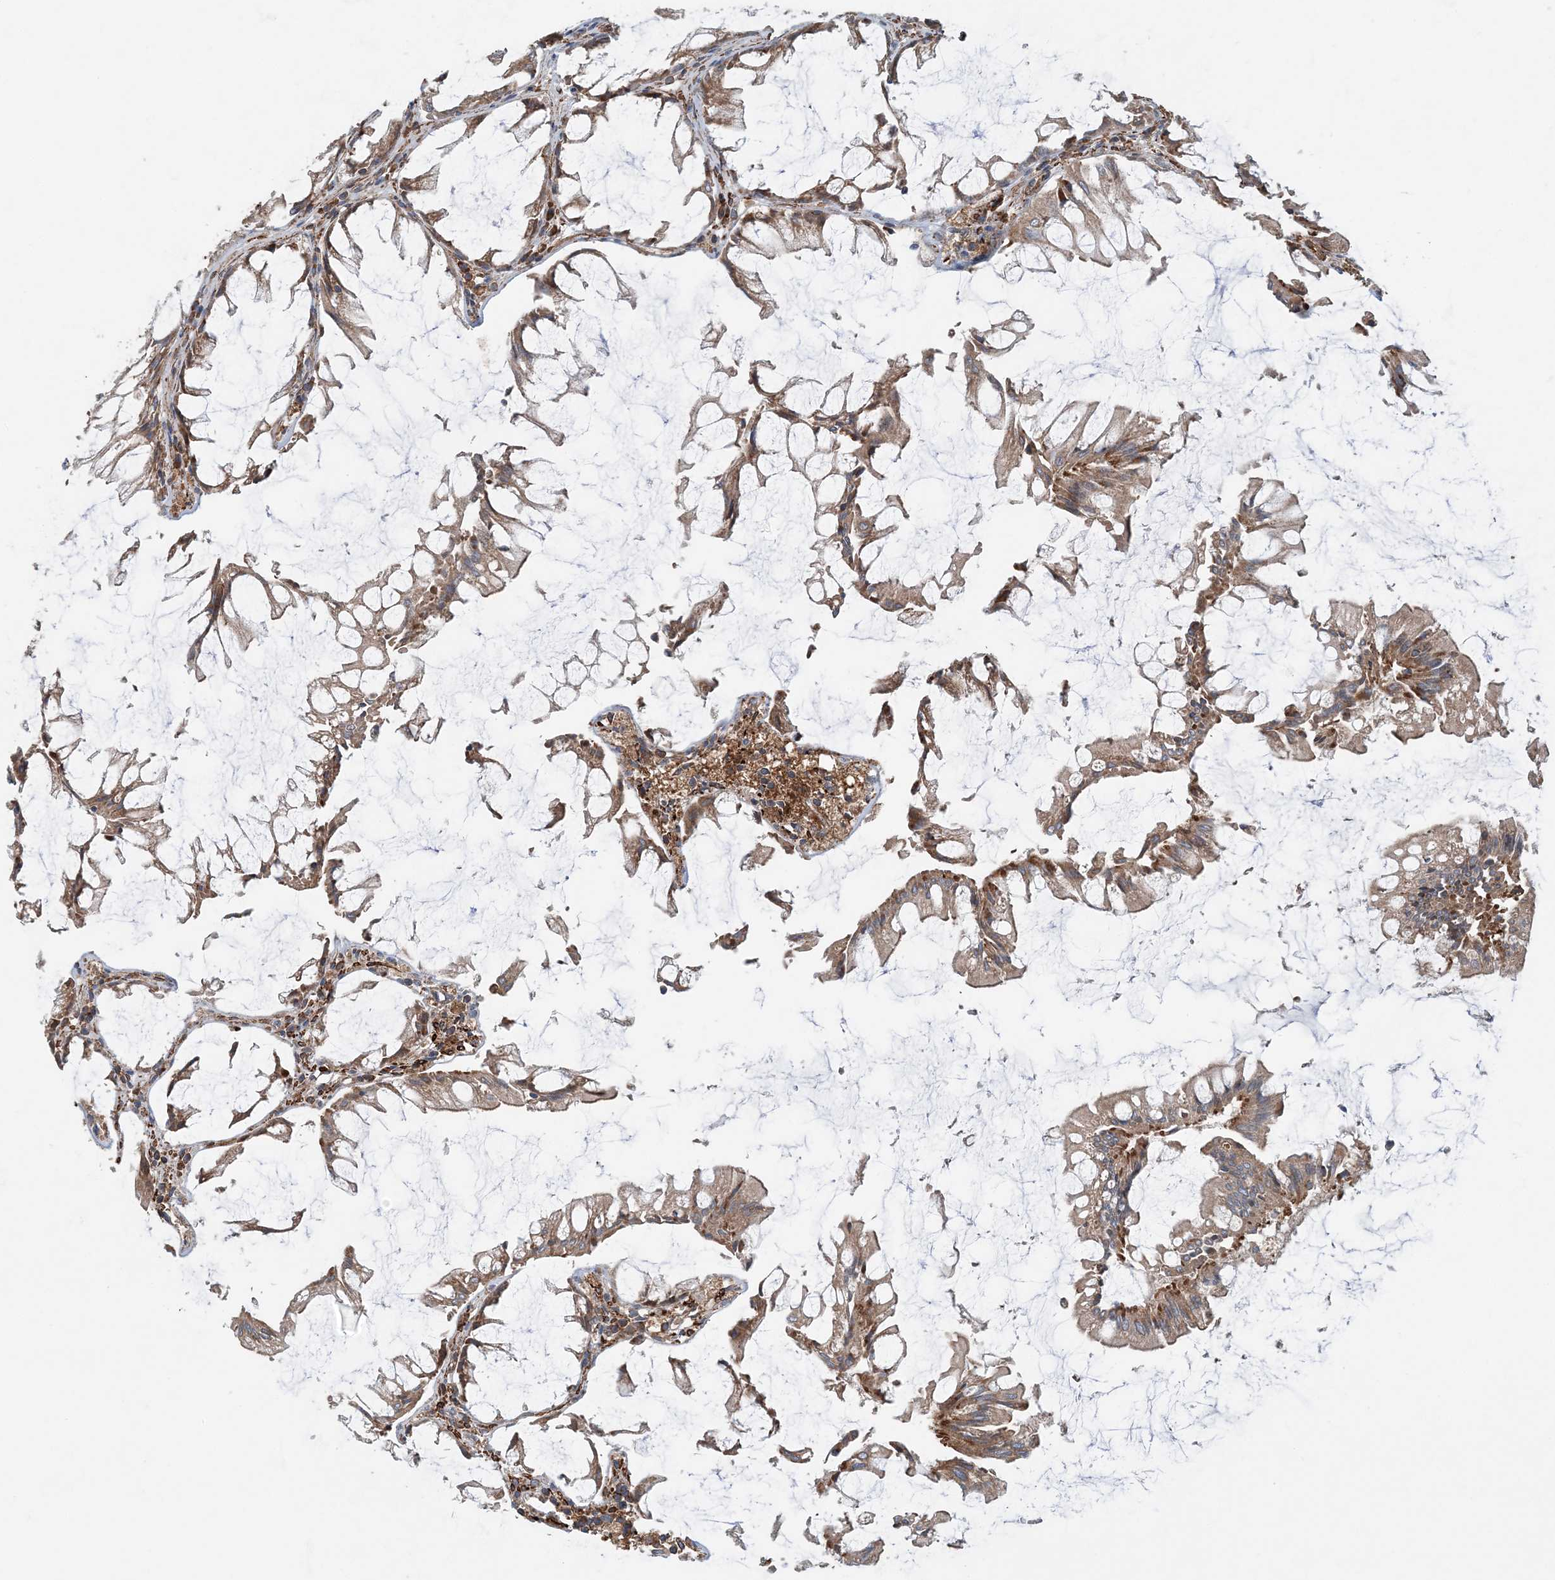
{"staining": {"intensity": "moderate", "quantity": ">75%", "location": "cytoplasmic/membranous"}, "tissue": "colorectal cancer", "cell_type": "Tumor cells", "image_type": "cancer", "snomed": [{"axis": "morphology", "description": "Adenocarcinoma, NOS"}, {"axis": "topography", "description": "Rectum"}], "caption": "Immunohistochemical staining of human colorectal cancer reveals medium levels of moderate cytoplasmic/membranous protein positivity in approximately >75% of tumor cells.", "gene": "TTI1", "patient": {"sex": "female", "age": 65}}